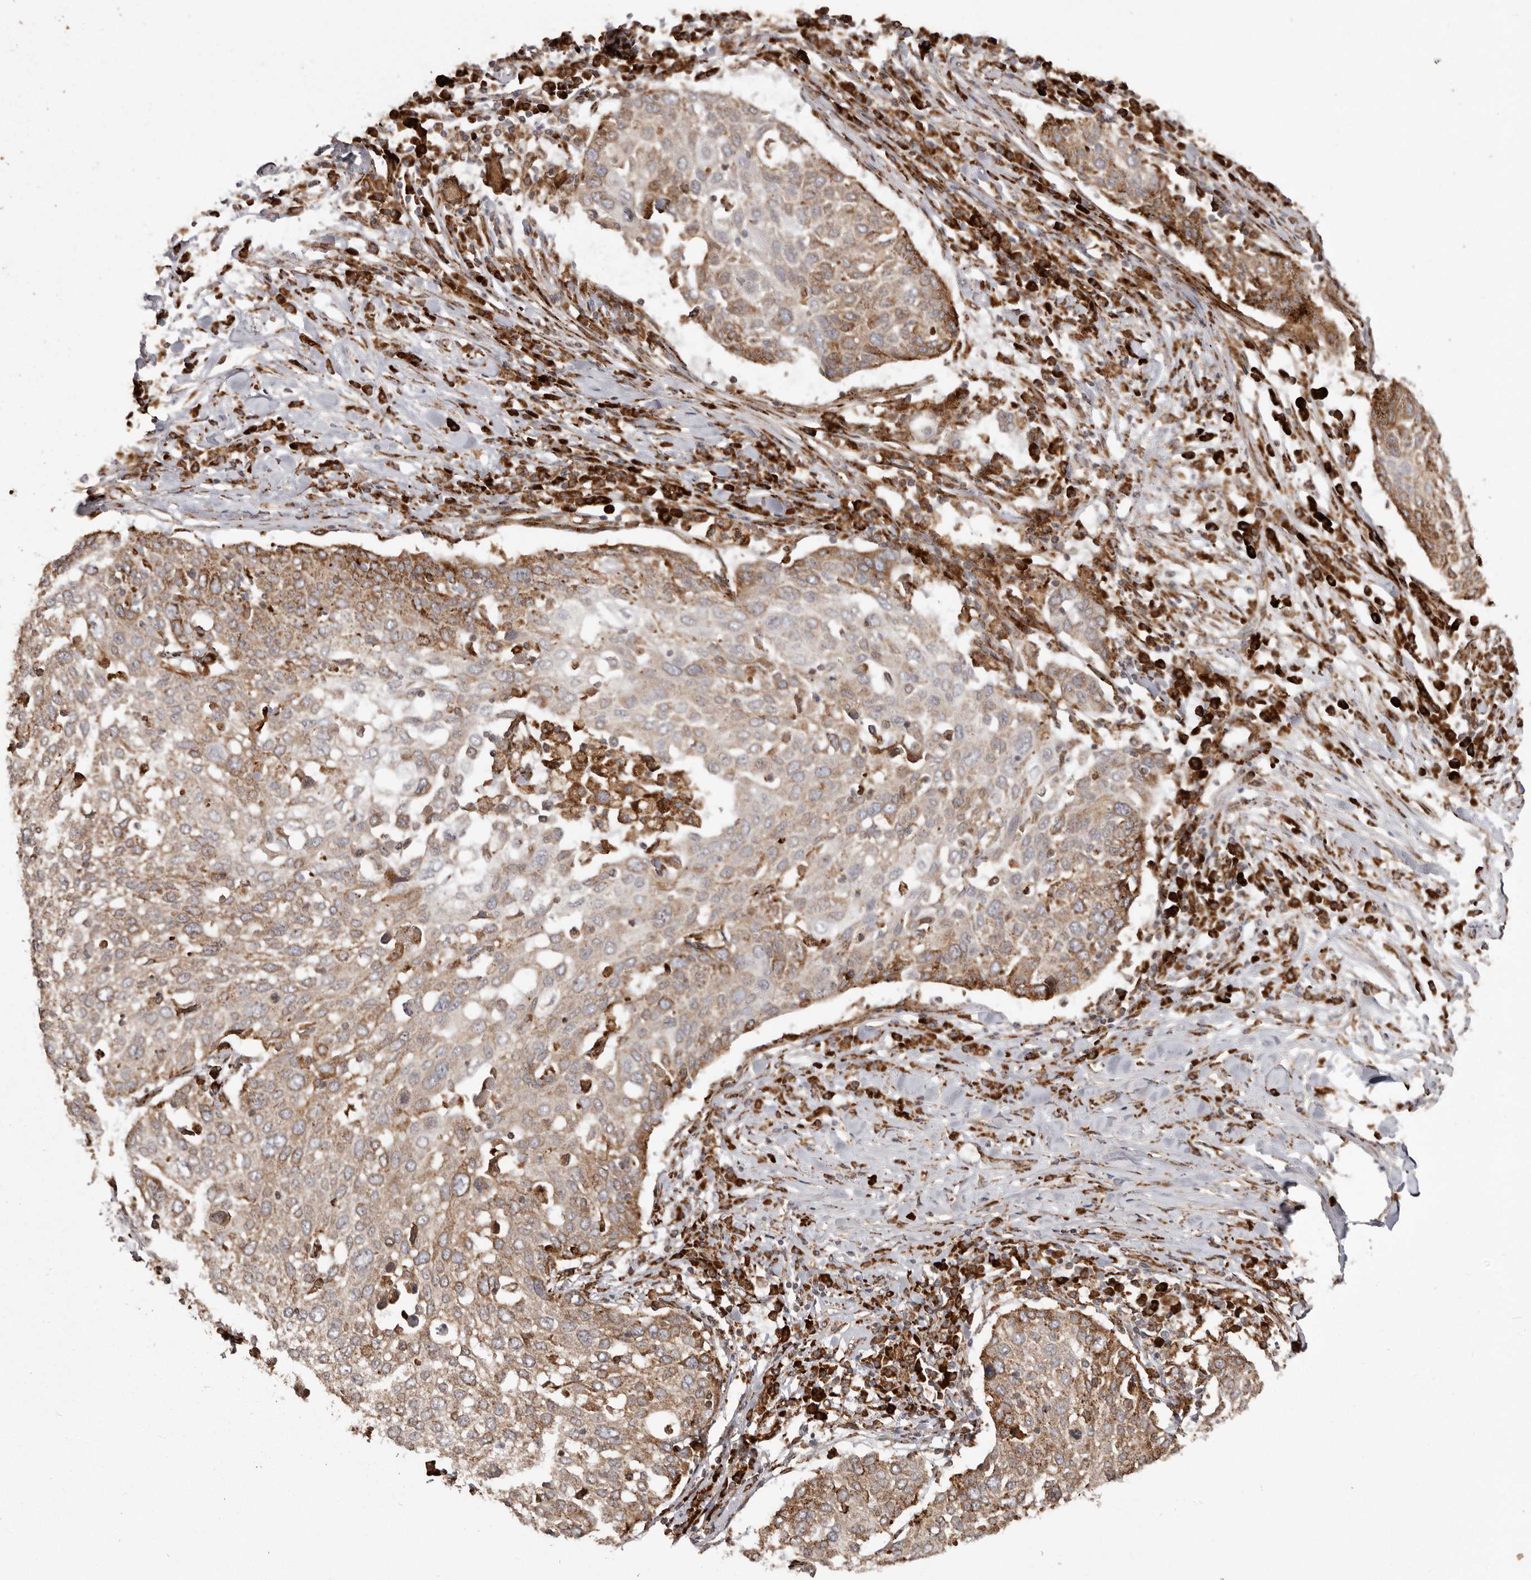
{"staining": {"intensity": "moderate", "quantity": ">75%", "location": "cytoplasmic/membranous"}, "tissue": "lung cancer", "cell_type": "Tumor cells", "image_type": "cancer", "snomed": [{"axis": "morphology", "description": "Squamous cell carcinoma, NOS"}, {"axis": "topography", "description": "Lung"}], "caption": "Protein analysis of squamous cell carcinoma (lung) tissue reveals moderate cytoplasmic/membranous expression in about >75% of tumor cells.", "gene": "NUP43", "patient": {"sex": "male", "age": 65}}